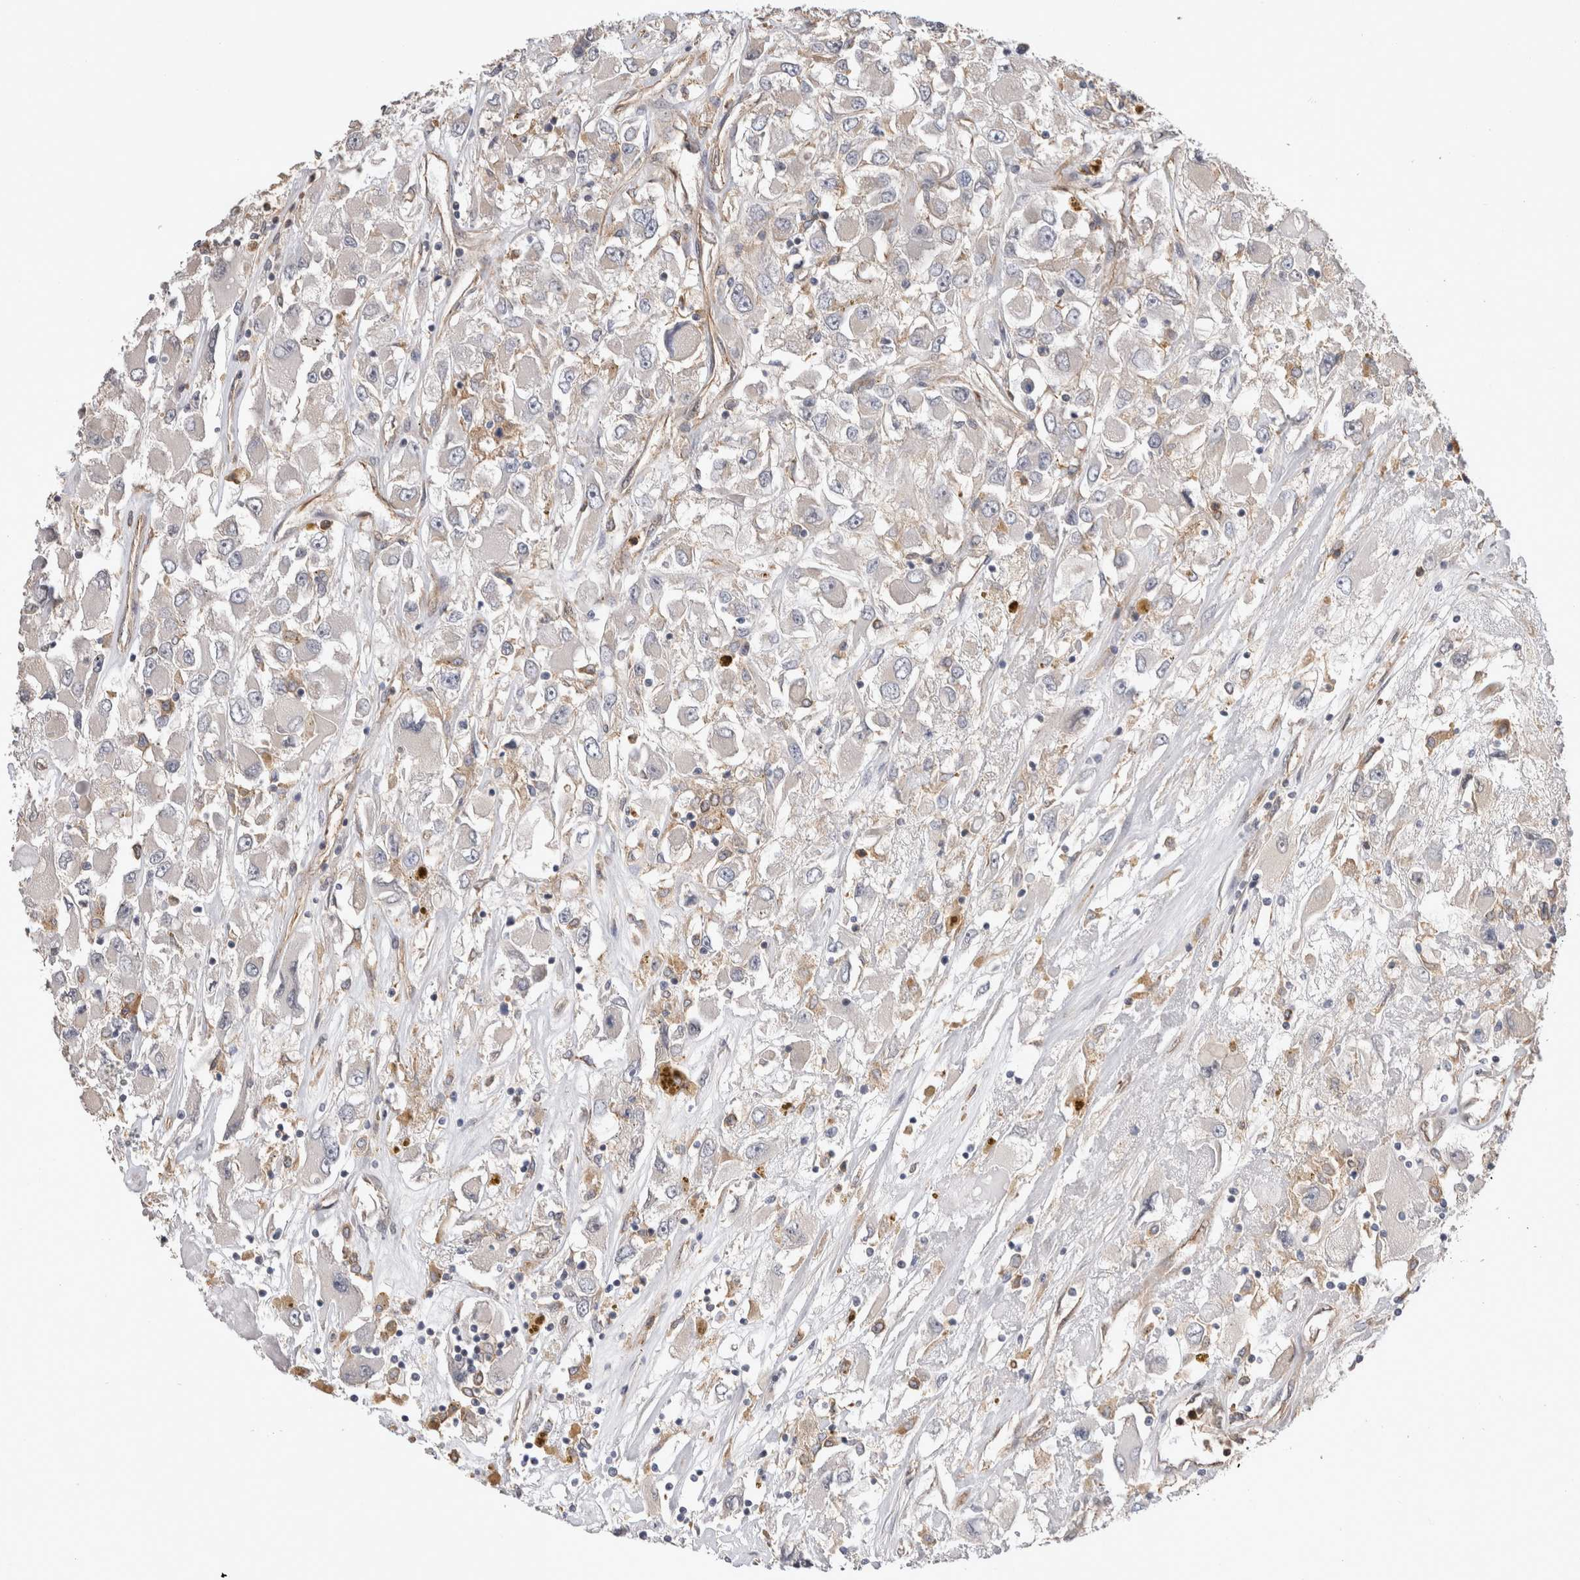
{"staining": {"intensity": "negative", "quantity": "none", "location": "none"}, "tissue": "renal cancer", "cell_type": "Tumor cells", "image_type": "cancer", "snomed": [{"axis": "morphology", "description": "Adenocarcinoma, NOS"}, {"axis": "topography", "description": "Kidney"}], "caption": "Protein analysis of renal adenocarcinoma reveals no significant staining in tumor cells.", "gene": "BNIP2", "patient": {"sex": "female", "age": 52}}